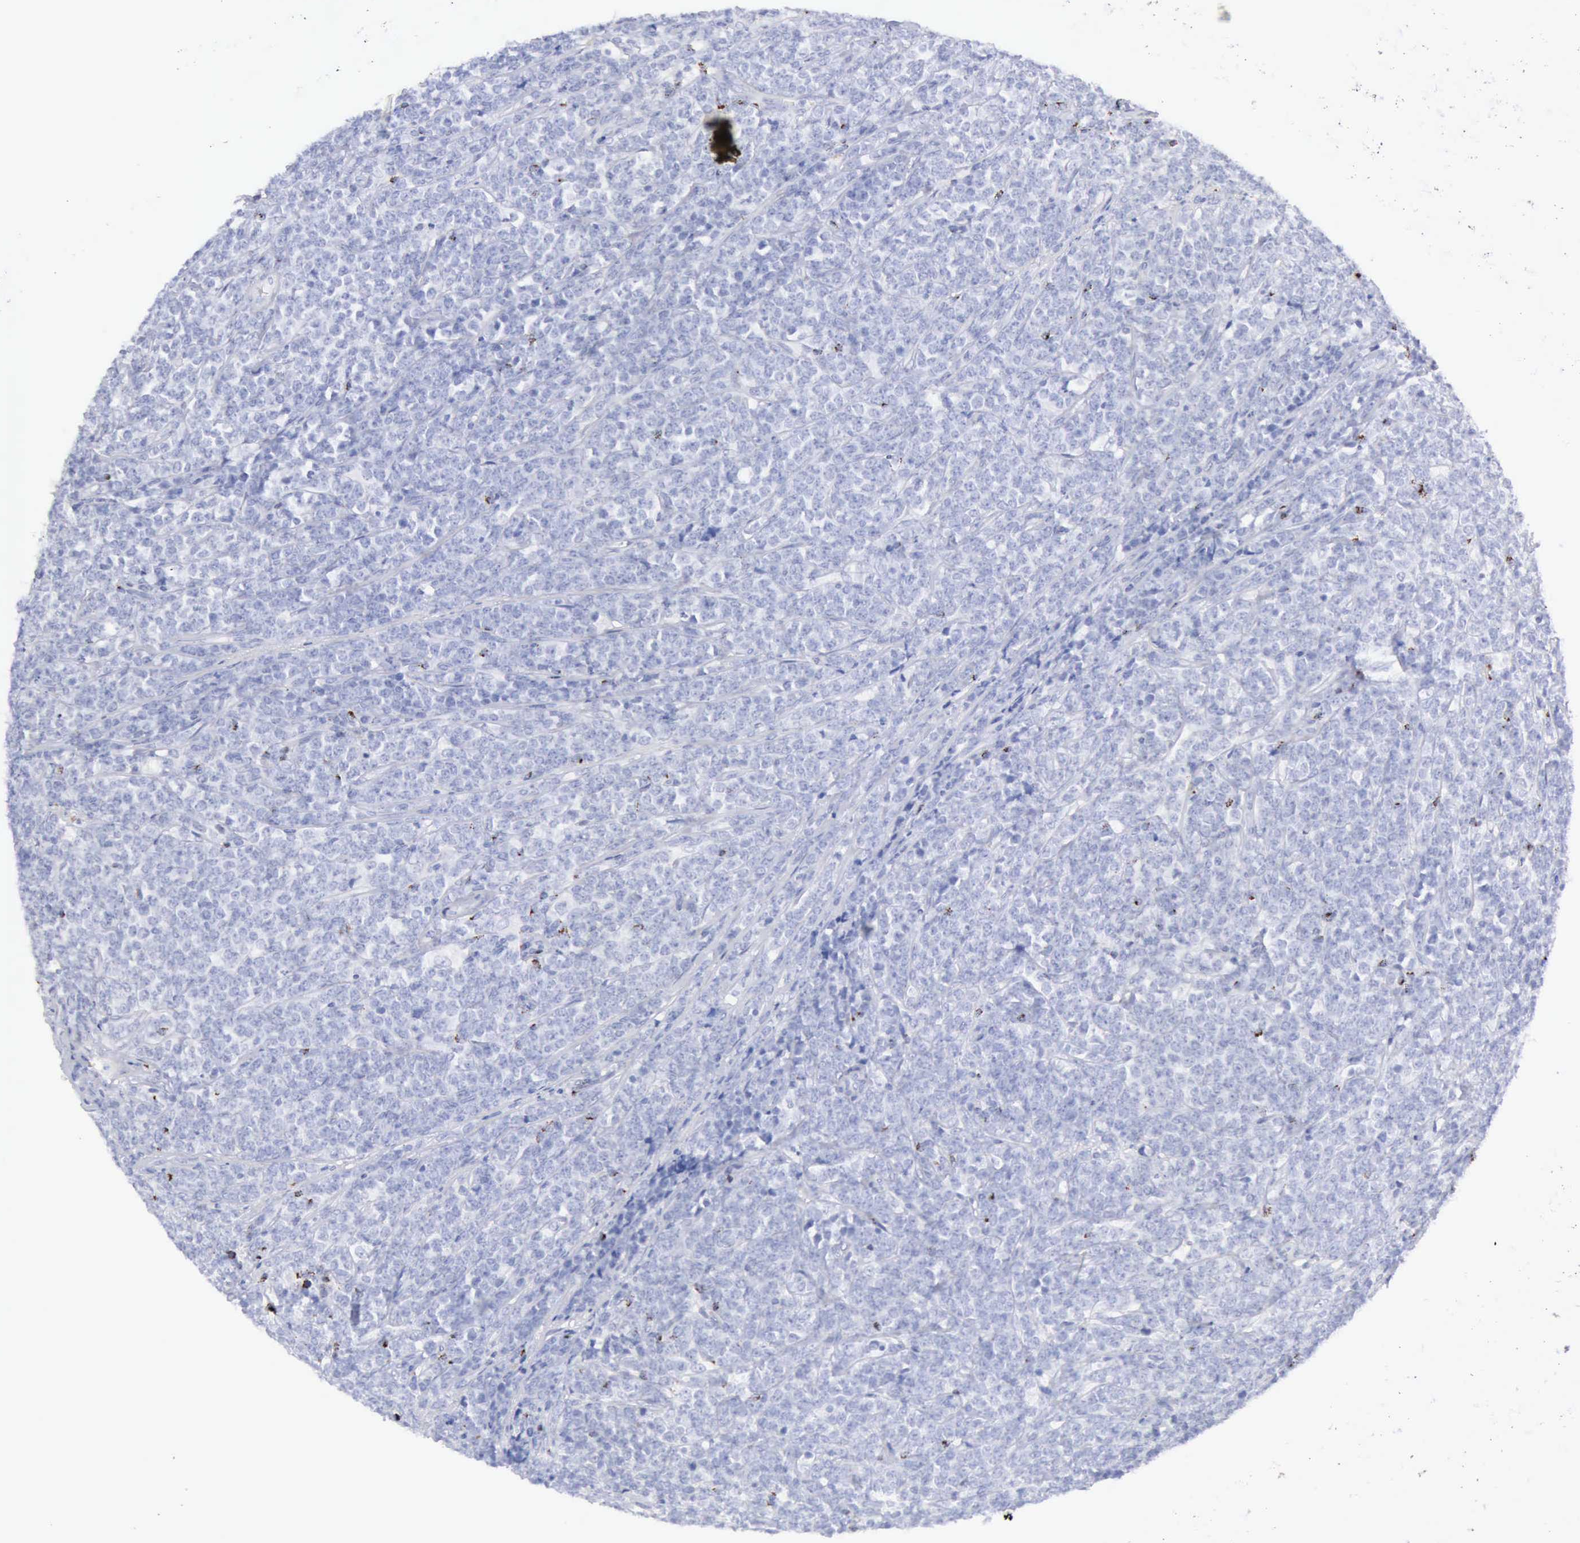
{"staining": {"intensity": "negative", "quantity": "none", "location": "none"}, "tissue": "lymphoma", "cell_type": "Tumor cells", "image_type": "cancer", "snomed": [{"axis": "morphology", "description": "Malignant lymphoma, non-Hodgkin's type, High grade"}, {"axis": "topography", "description": "Small intestine"}, {"axis": "topography", "description": "Colon"}], "caption": "IHC micrograph of human lymphoma stained for a protein (brown), which shows no expression in tumor cells.", "gene": "GZMB", "patient": {"sex": "male", "age": 8}}